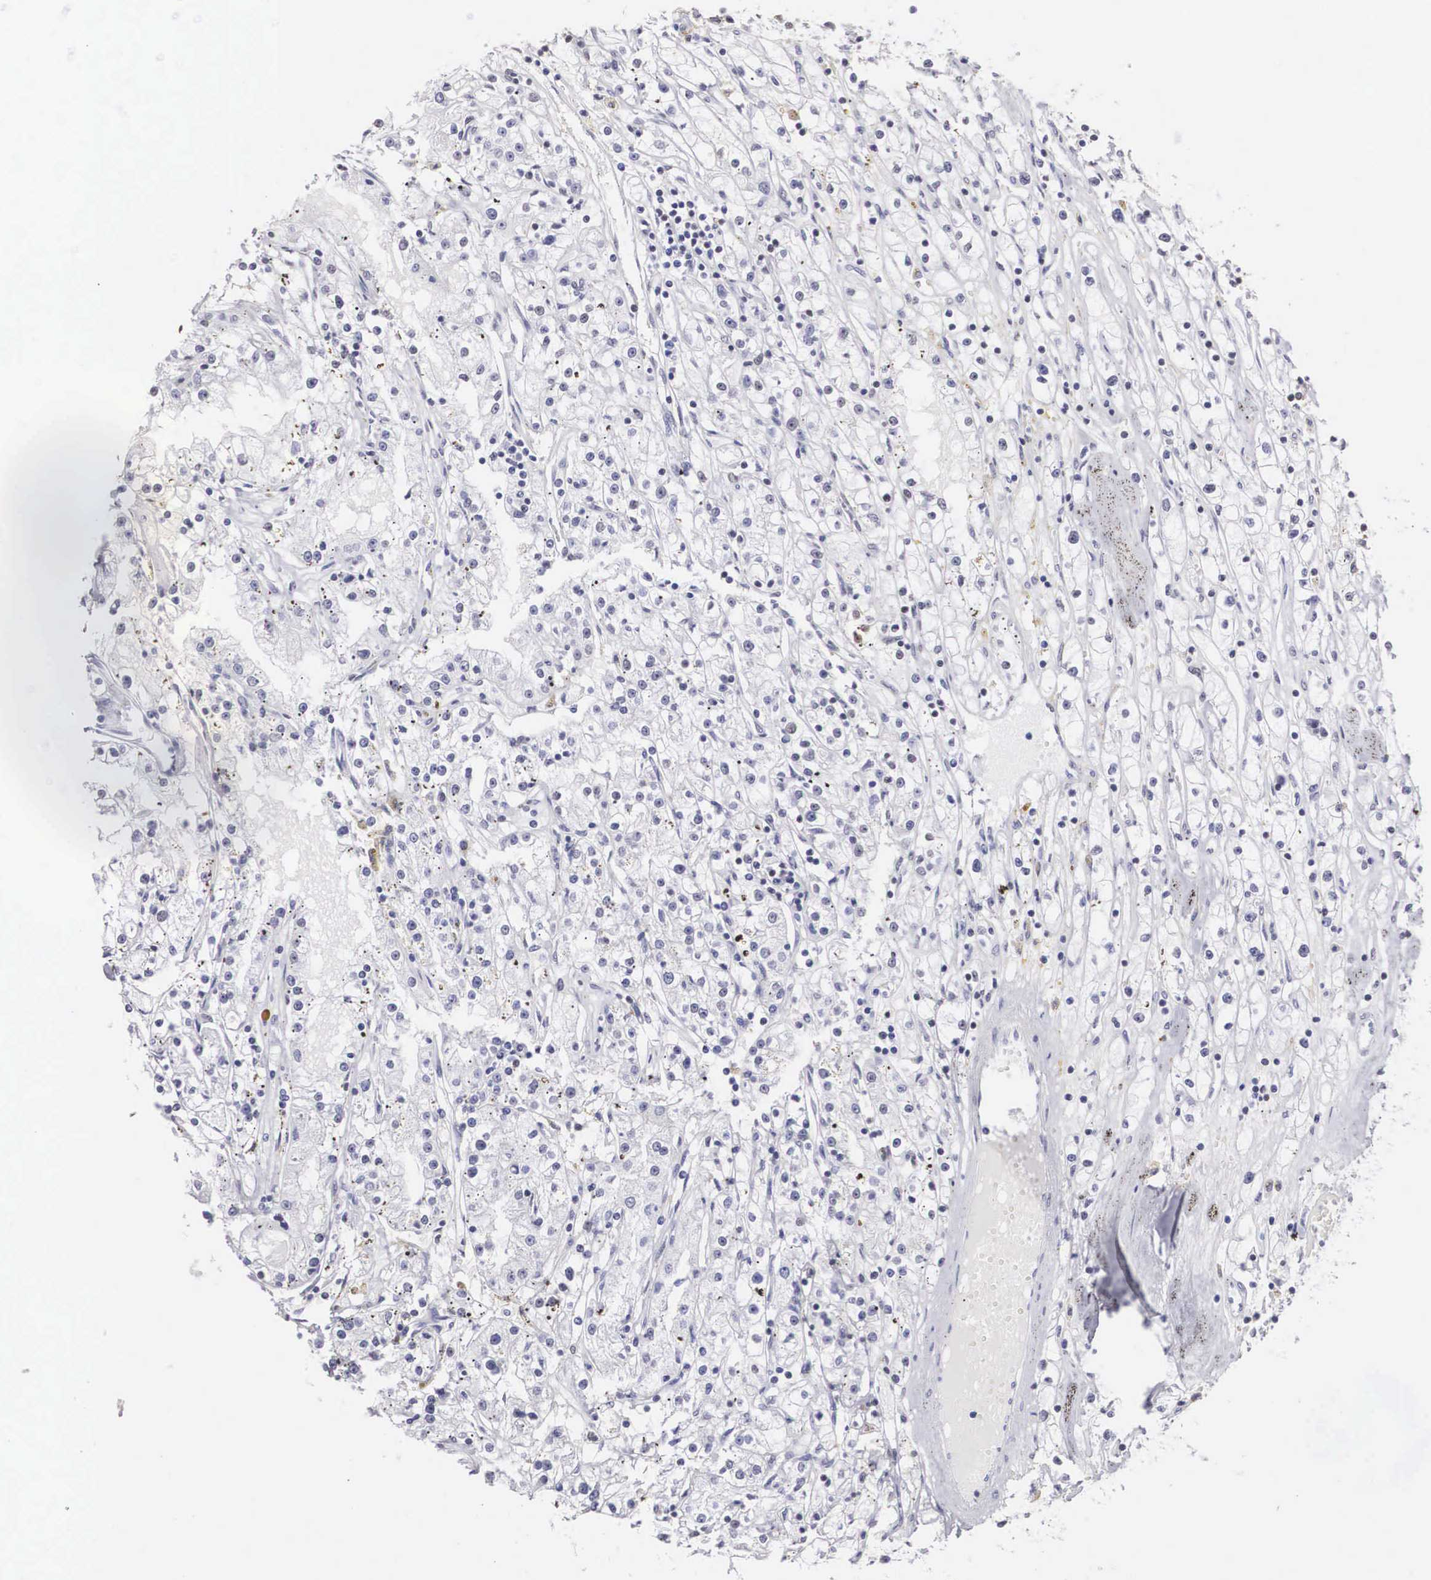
{"staining": {"intensity": "negative", "quantity": "none", "location": "none"}, "tissue": "renal cancer", "cell_type": "Tumor cells", "image_type": "cancer", "snomed": [{"axis": "morphology", "description": "Adenocarcinoma, NOS"}, {"axis": "topography", "description": "Kidney"}], "caption": "This is an immunohistochemistry micrograph of human renal adenocarcinoma. There is no positivity in tumor cells.", "gene": "CSTF2", "patient": {"sex": "male", "age": 56}}